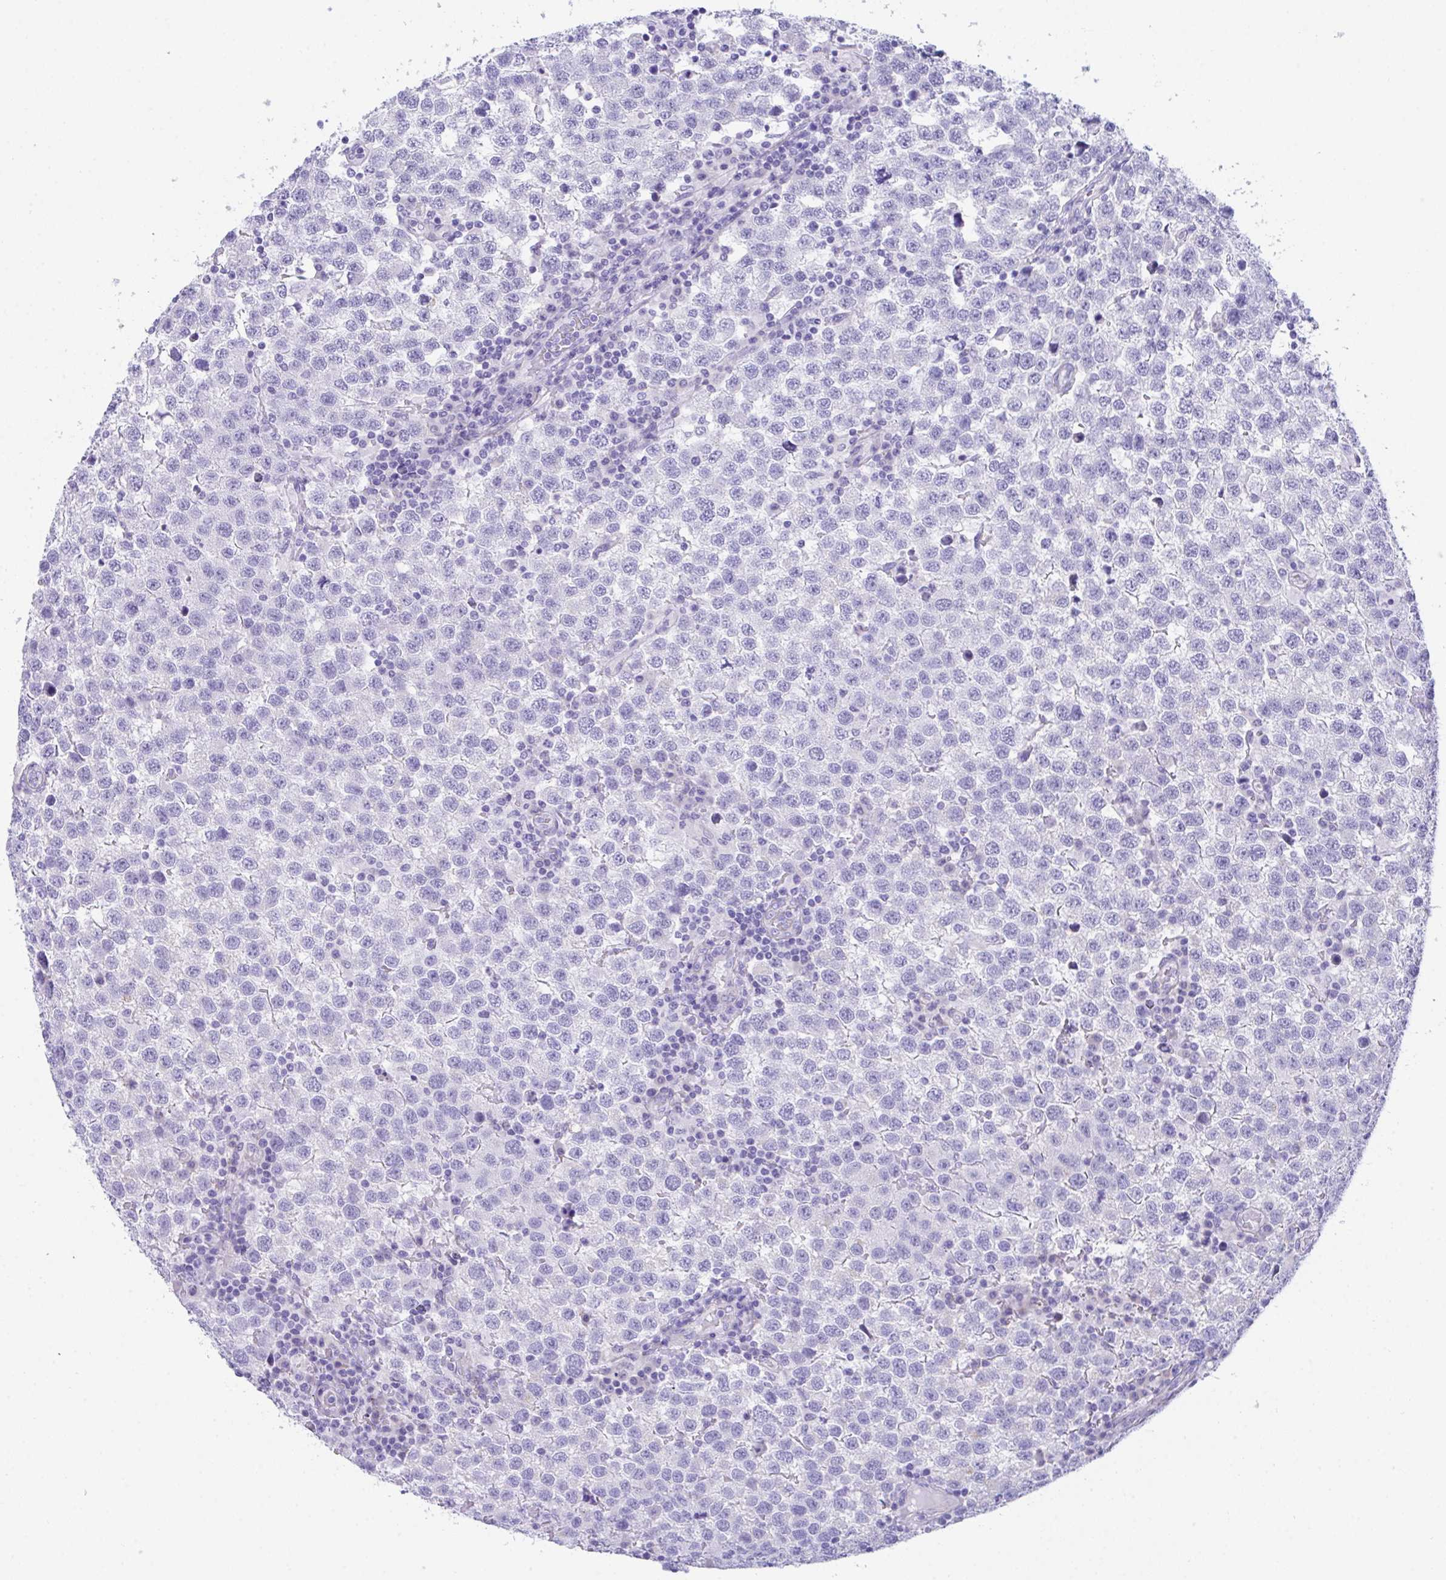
{"staining": {"intensity": "negative", "quantity": "none", "location": "none"}, "tissue": "testis cancer", "cell_type": "Tumor cells", "image_type": "cancer", "snomed": [{"axis": "morphology", "description": "Seminoma, NOS"}, {"axis": "topography", "description": "Testis"}], "caption": "The immunohistochemistry (IHC) image has no significant staining in tumor cells of testis cancer tissue. (DAB immunohistochemistry visualized using brightfield microscopy, high magnification).", "gene": "TMEM106B", "patient": {"sex": "male", "age": 34}}